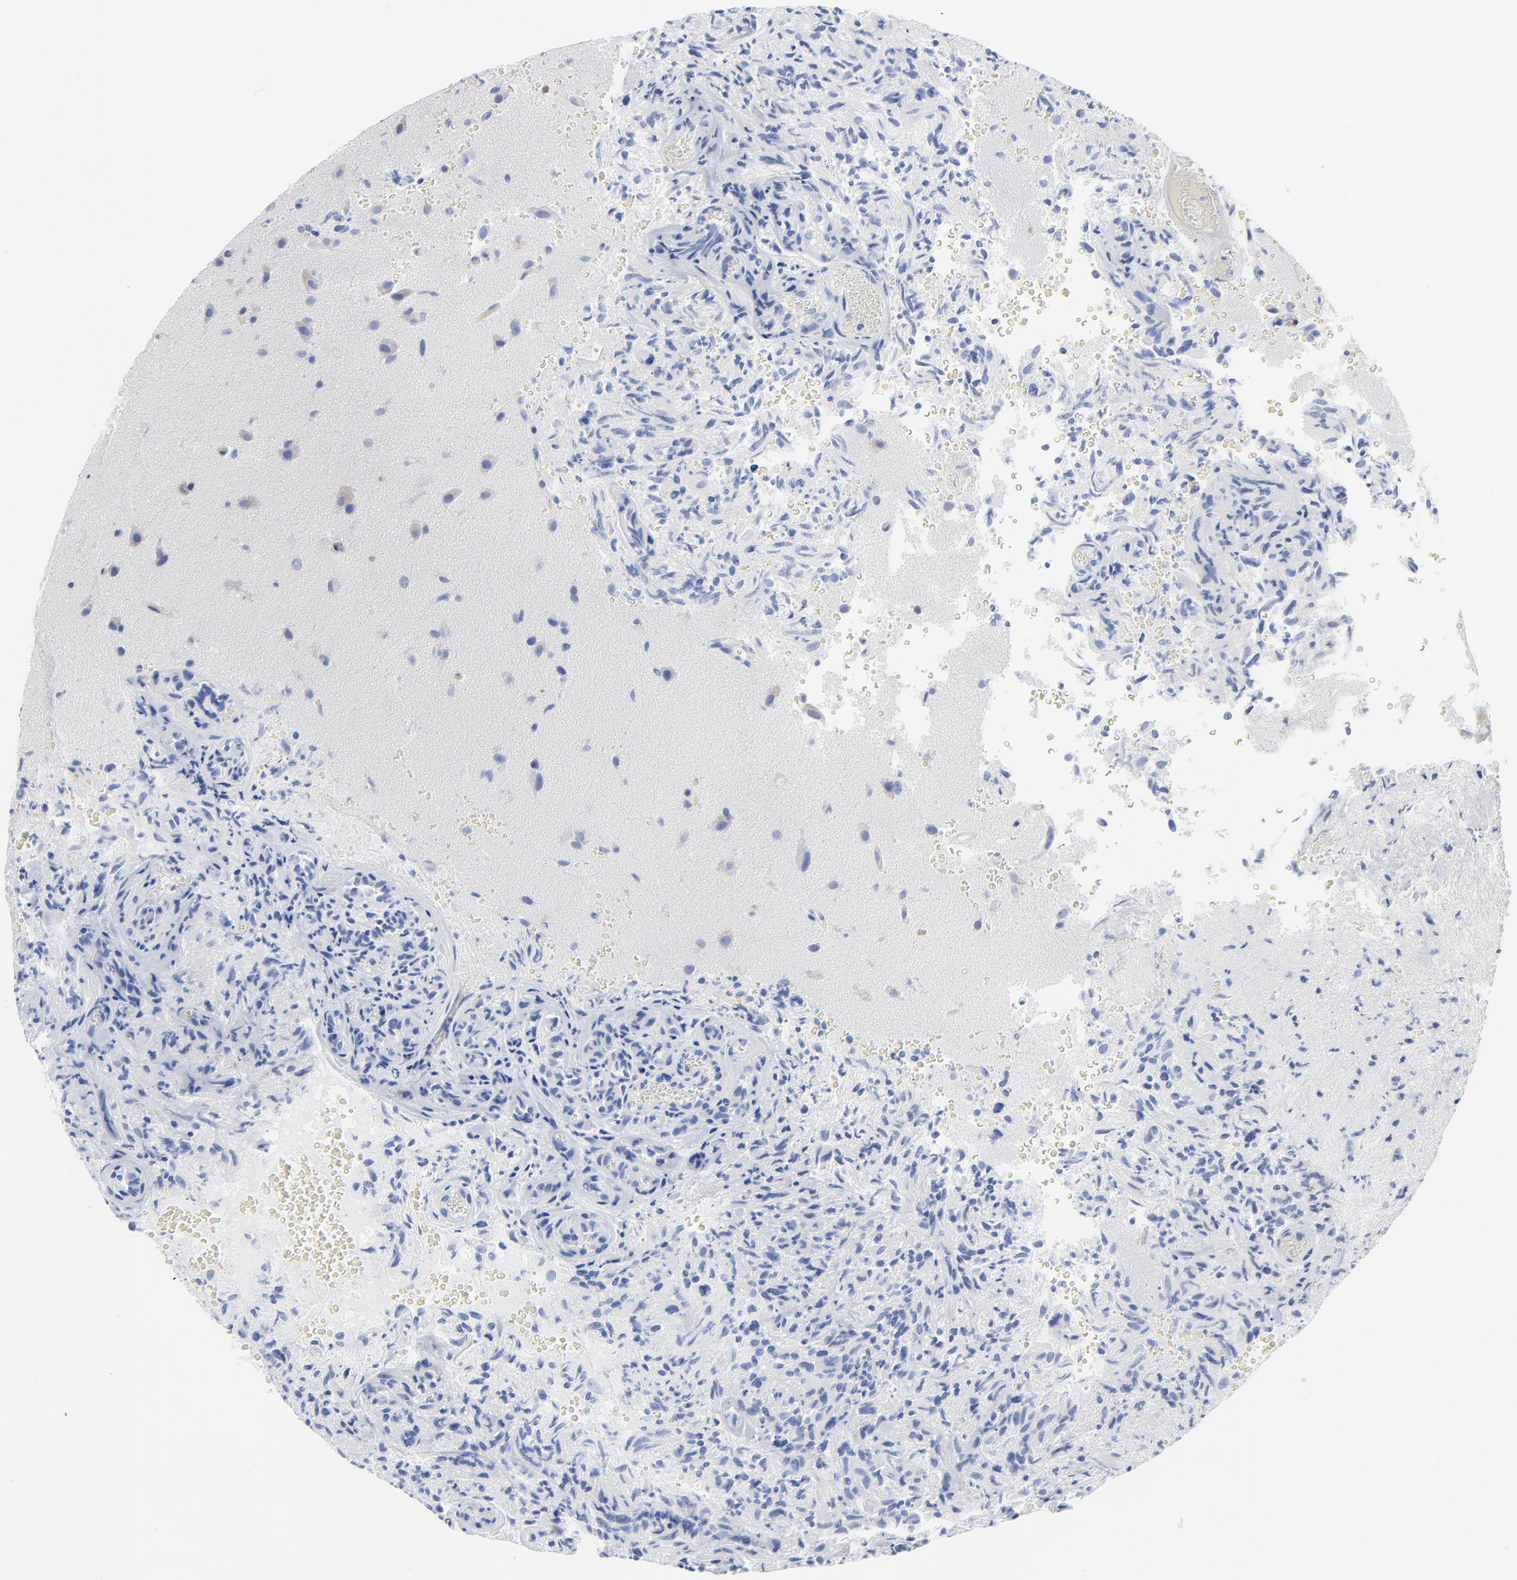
{"staining": {"intensity": "weak", "quantity": "25%-75%", "location": "cytoplasmic/membranous"}, "tissue": "glioma", "cell_type": "Tumor cells", "image_type": "cancer", "snomed": [{"axis": "morphology", "description": "Normal tissue, NOS"}, {"axis": "morphology", "description": "Glioma, malignant, High grade"}, {"axis": "topography", "description": "Cerebral cortex"}], "caption": "A histopathology image showing weak cytoplasmic/membranous positivity in about 25%-75% of tumor cells in high-grade glioma (malignant), as visualized by brown immunohistochemical staining.", "gene": "STAT2", "patient": {"sex": "male", "age": 75}}